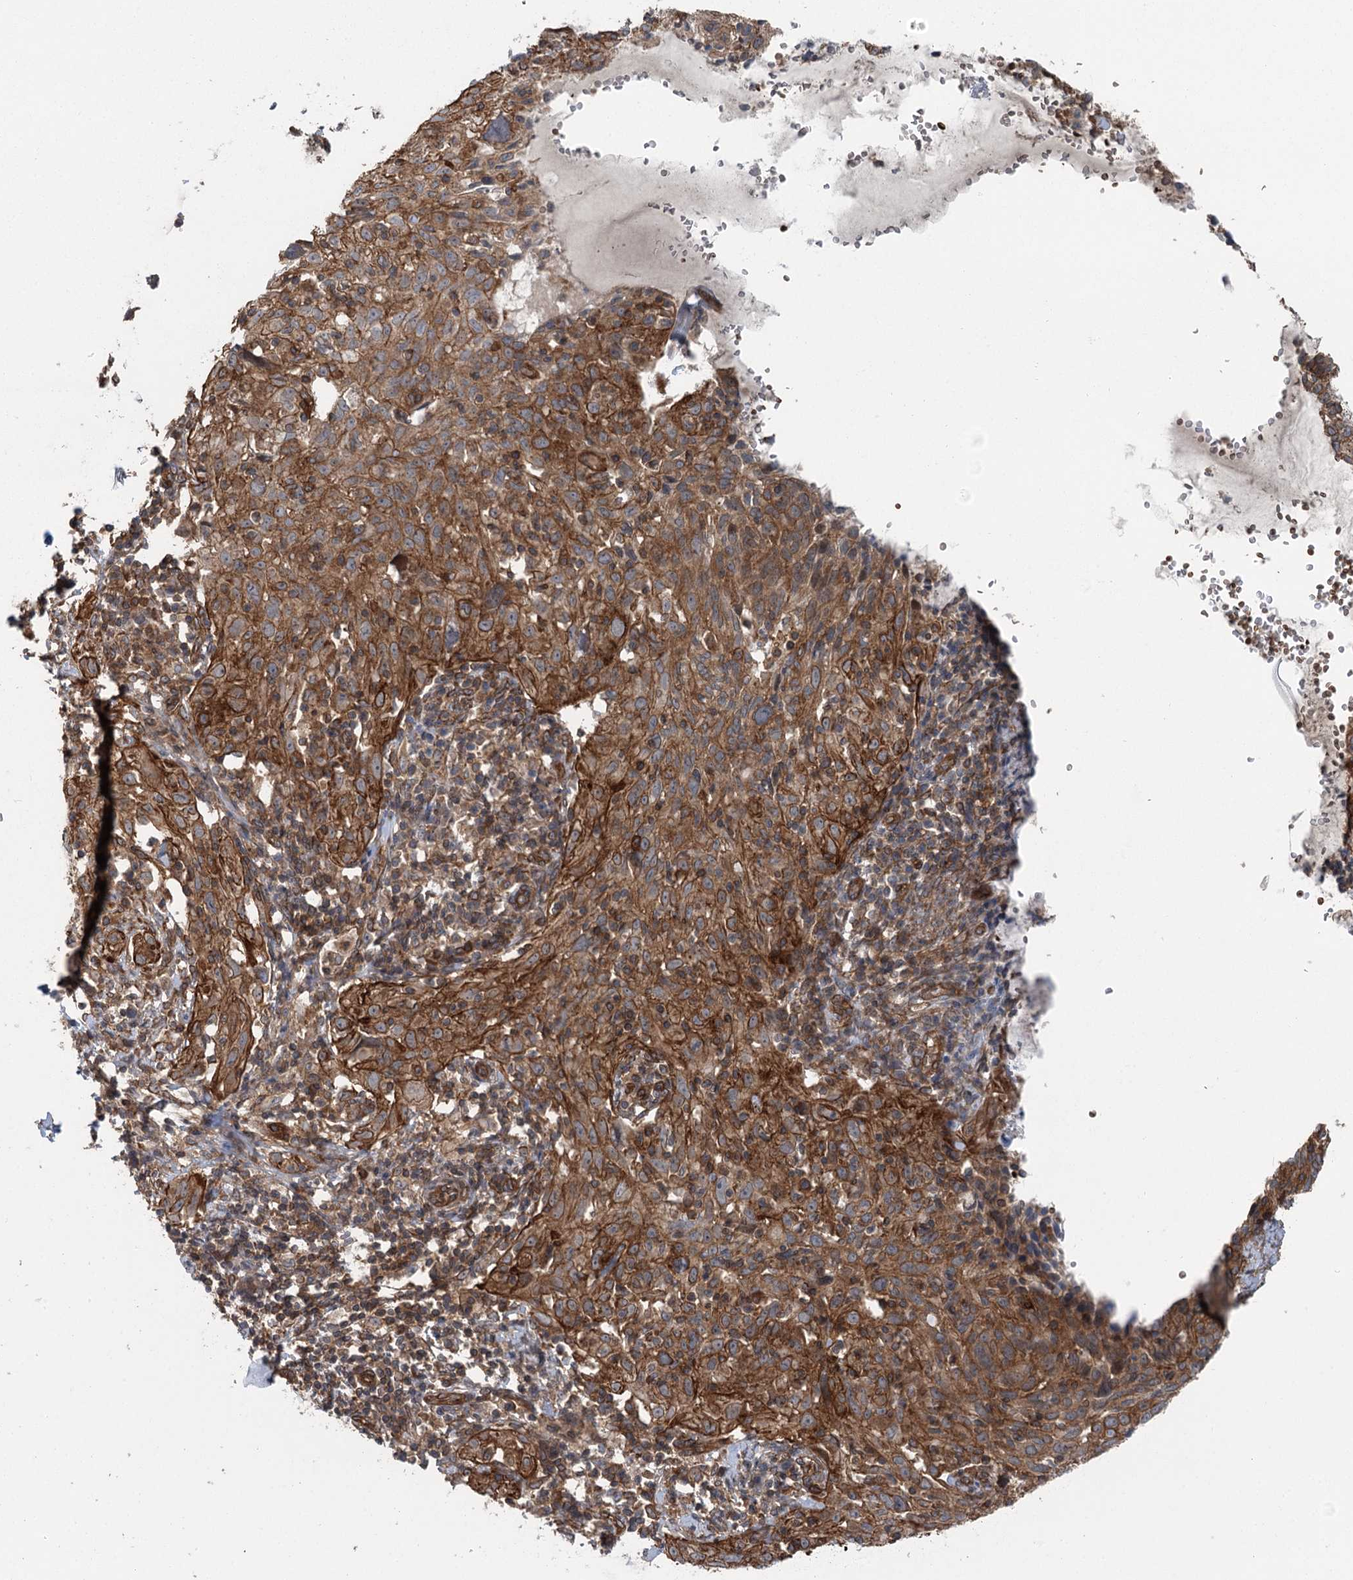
{"staining": {"intensity": "strong", "quantity": ">75%", "location": "cytoplasmic/membranous"}, "tissue": "cervical cancer", "cell_type": "Tumor cells", "image_type": "cancer", "snomed": [{"axis": "morphology", "description": "Squamous cell carcinoma, NOS"}, {"axis": "topography", "description": "Cervix"}], "caption": "Human squamous cell carcinoma (cervical) stained with a brown dye reveals strong cytoplasmic/membranous positive positivity in about >75% of tumor cells.", "gene": "IQSEC1", "patient": {"sex": "female", "age": 31}}